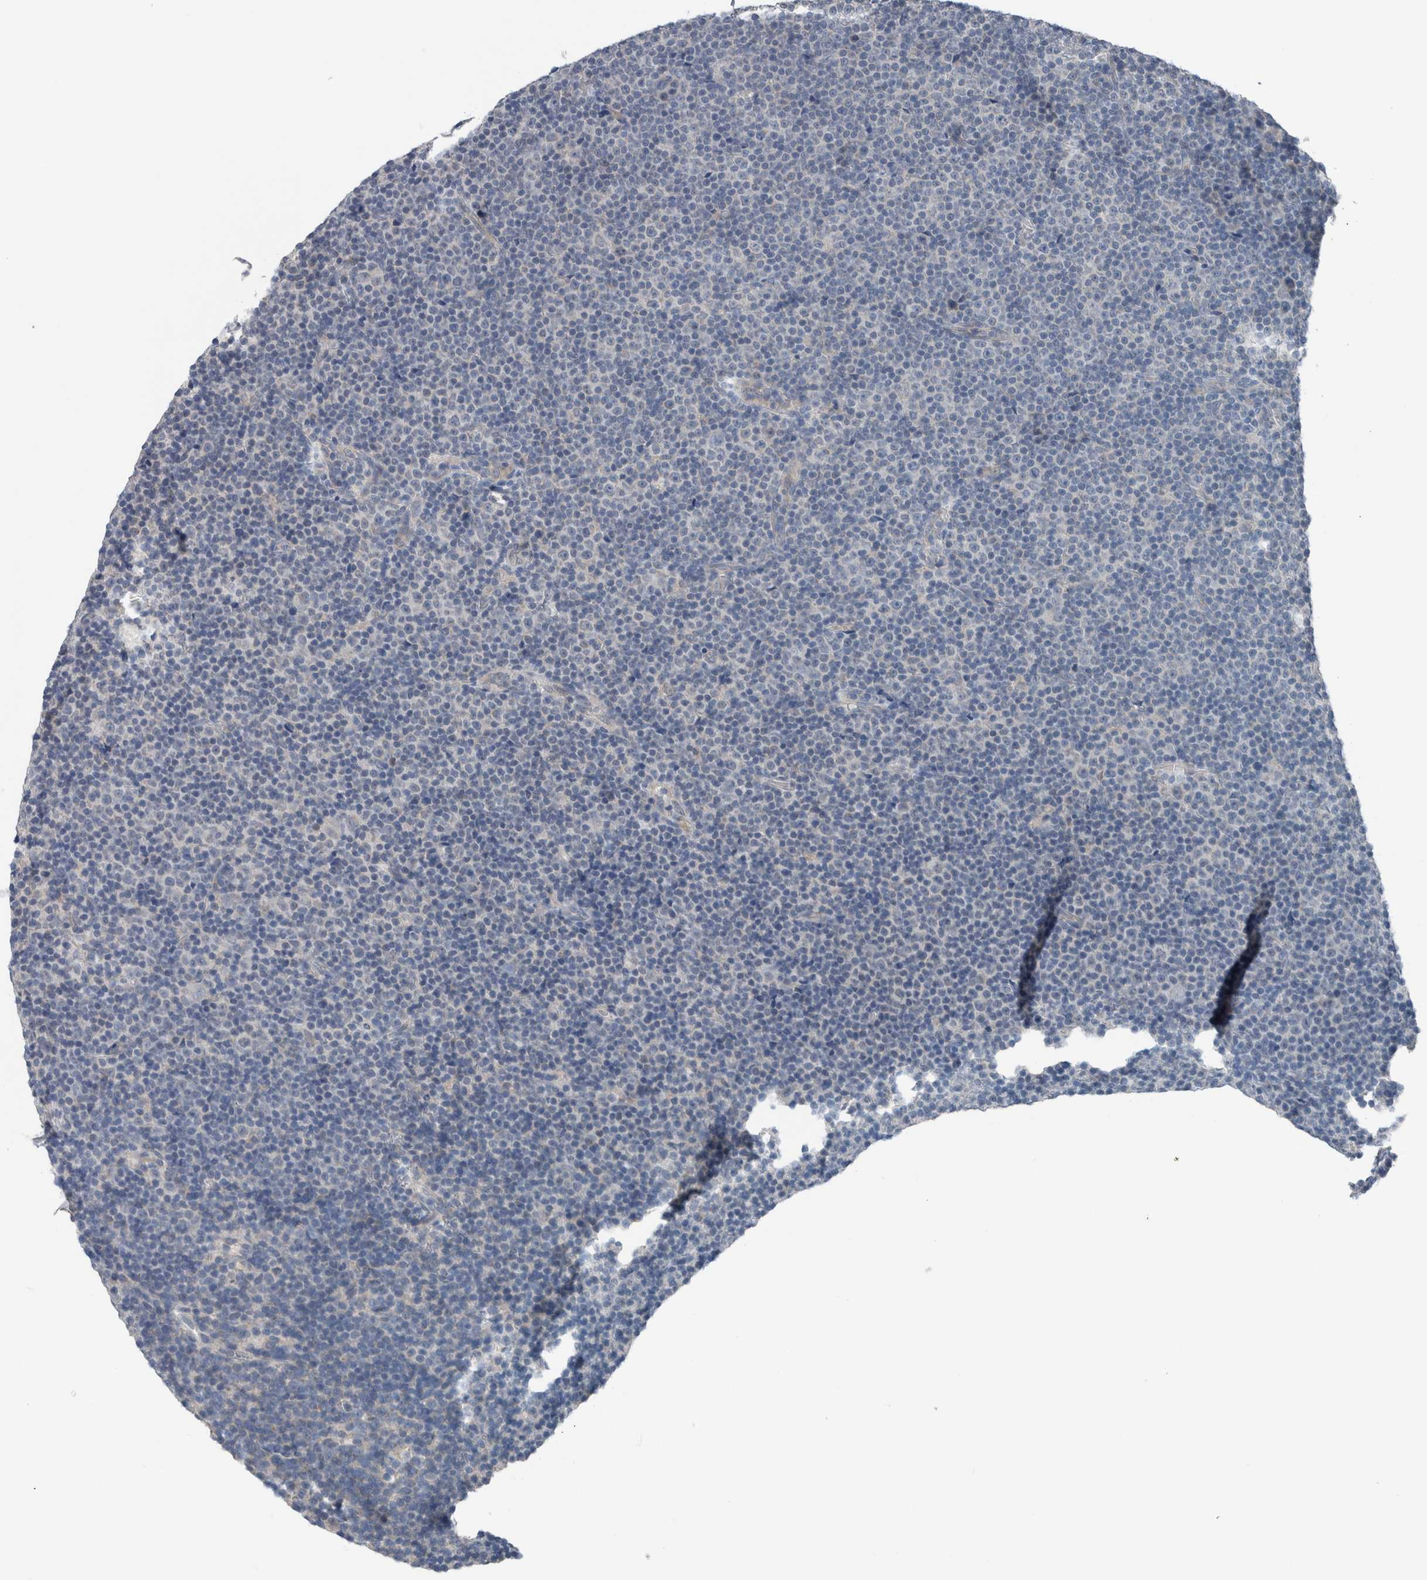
{"staining": {"intensity": "negative", "quantity": "none", "location": "none"}, "tissue": "lymphoma", "cell_type": "Tumor cells", "image_type": "cancer", "snomed": [{"axis": "morphology", "description": "Malignant lymphoma, non-Hodgkin's type, Low grade"}, {"axis": "topography", "description": "Lymph node"}], "caption": "DAB immunohistochemical staining of human malignant lymphoma, non-Hodgkin's type (low-grade) exhibits no significant expression in tumor cells.", "gene": "CRNN", "patient": {"sex": "female", "age": 67}}